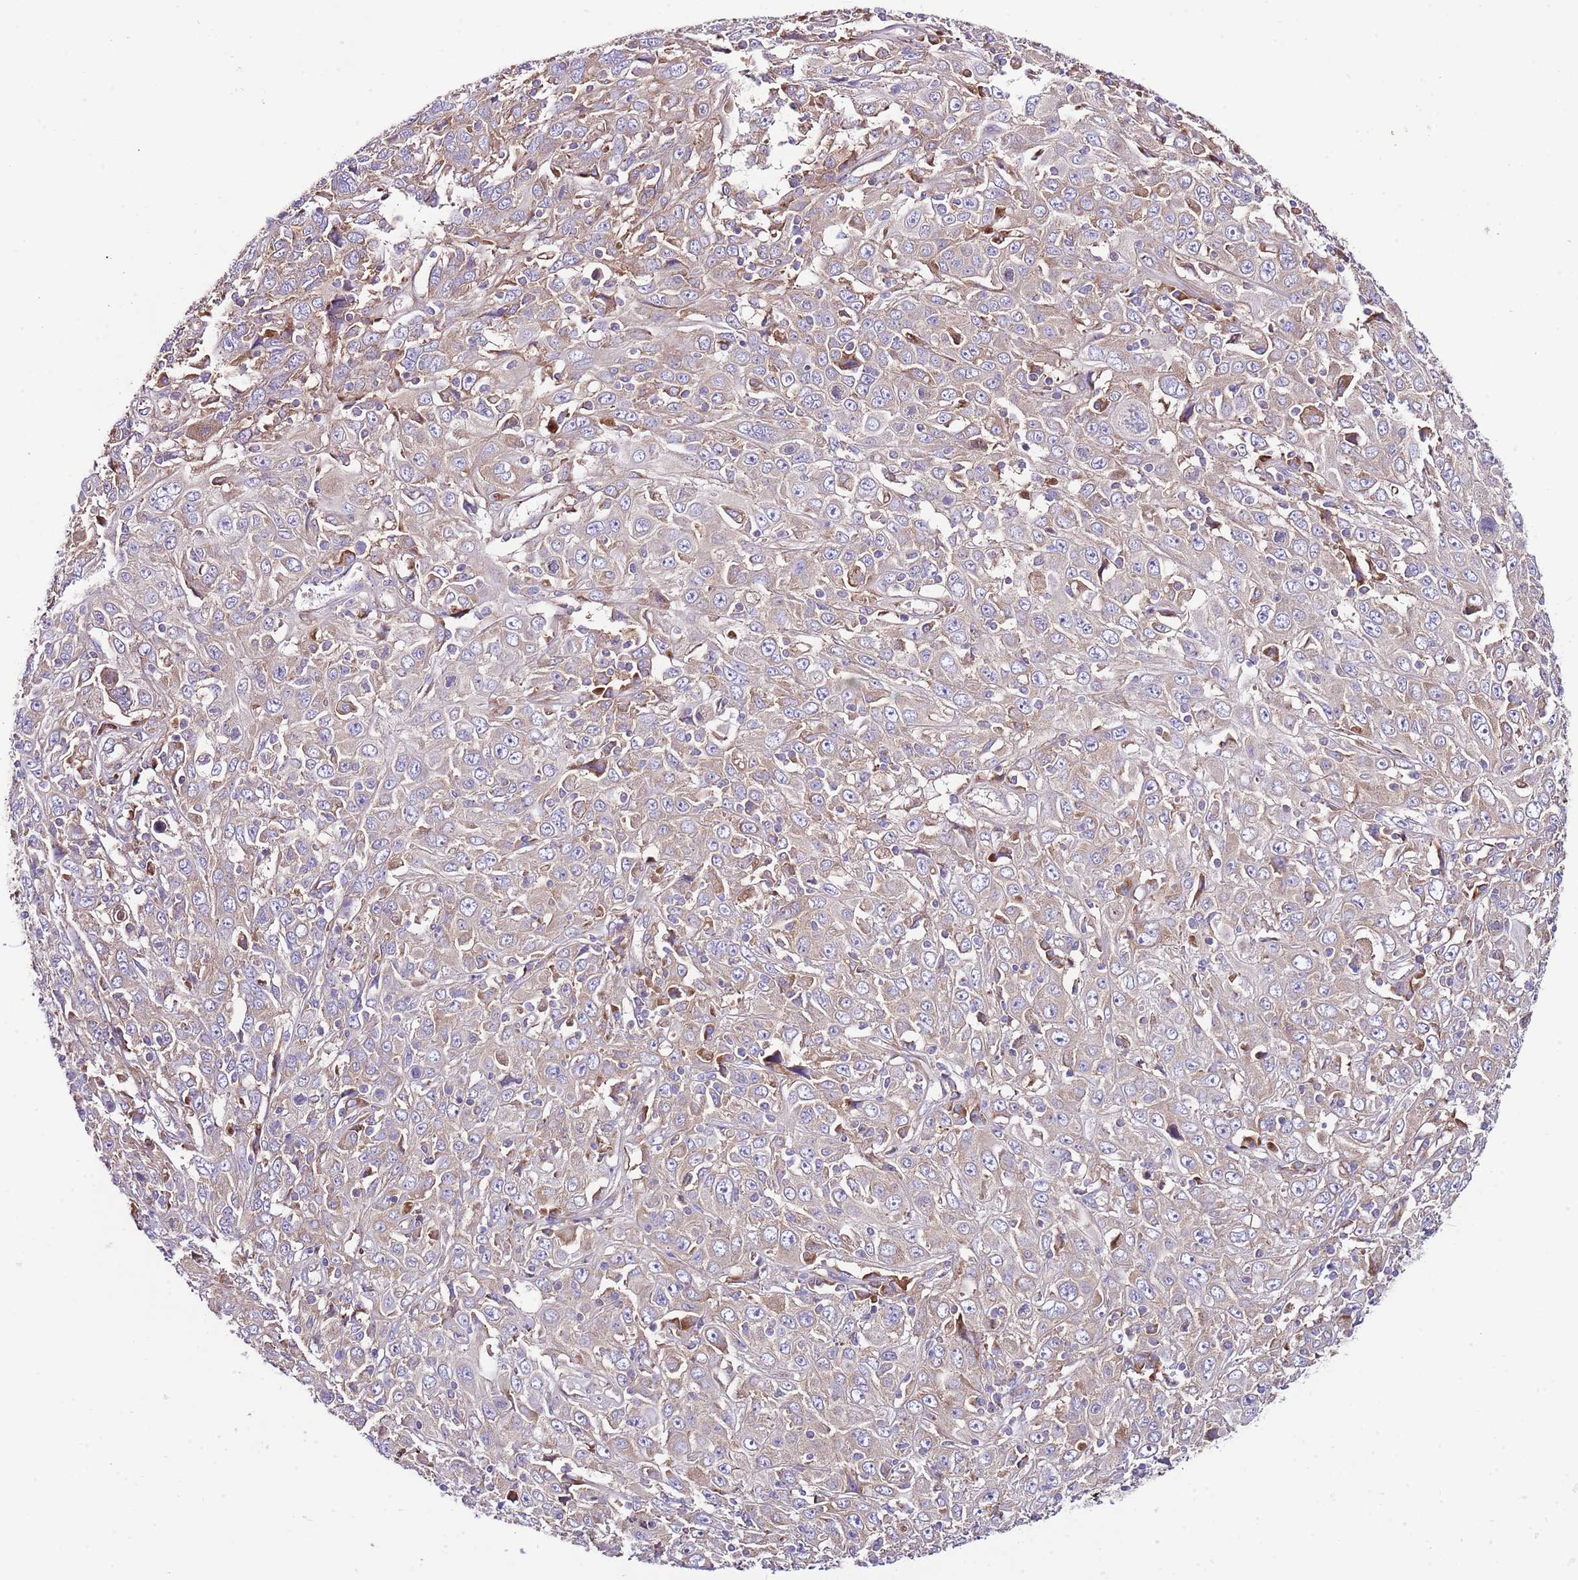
{"staining": {"intensity": "moderate", "quantity": ">75%", "location": "cytoplasmic/membranous"}, "tissue": "cervical cancer", "cell_type": "Tumor cells", "image_type": "cancer", "snomed": [{"axis": "morphology", "description": "Squamous cell carcinoma, NOS"}, {"axis": "topography", "description": "Cervix"}], "caption": "This is an image of immunohistochemistry staining of squamous cell carcinoma (cervical), which shows moderate expression in the cytoplasmic/membranous of tumor cells.", "gene": "RPS10", "patient": {"sex": "female", "age": 46}}